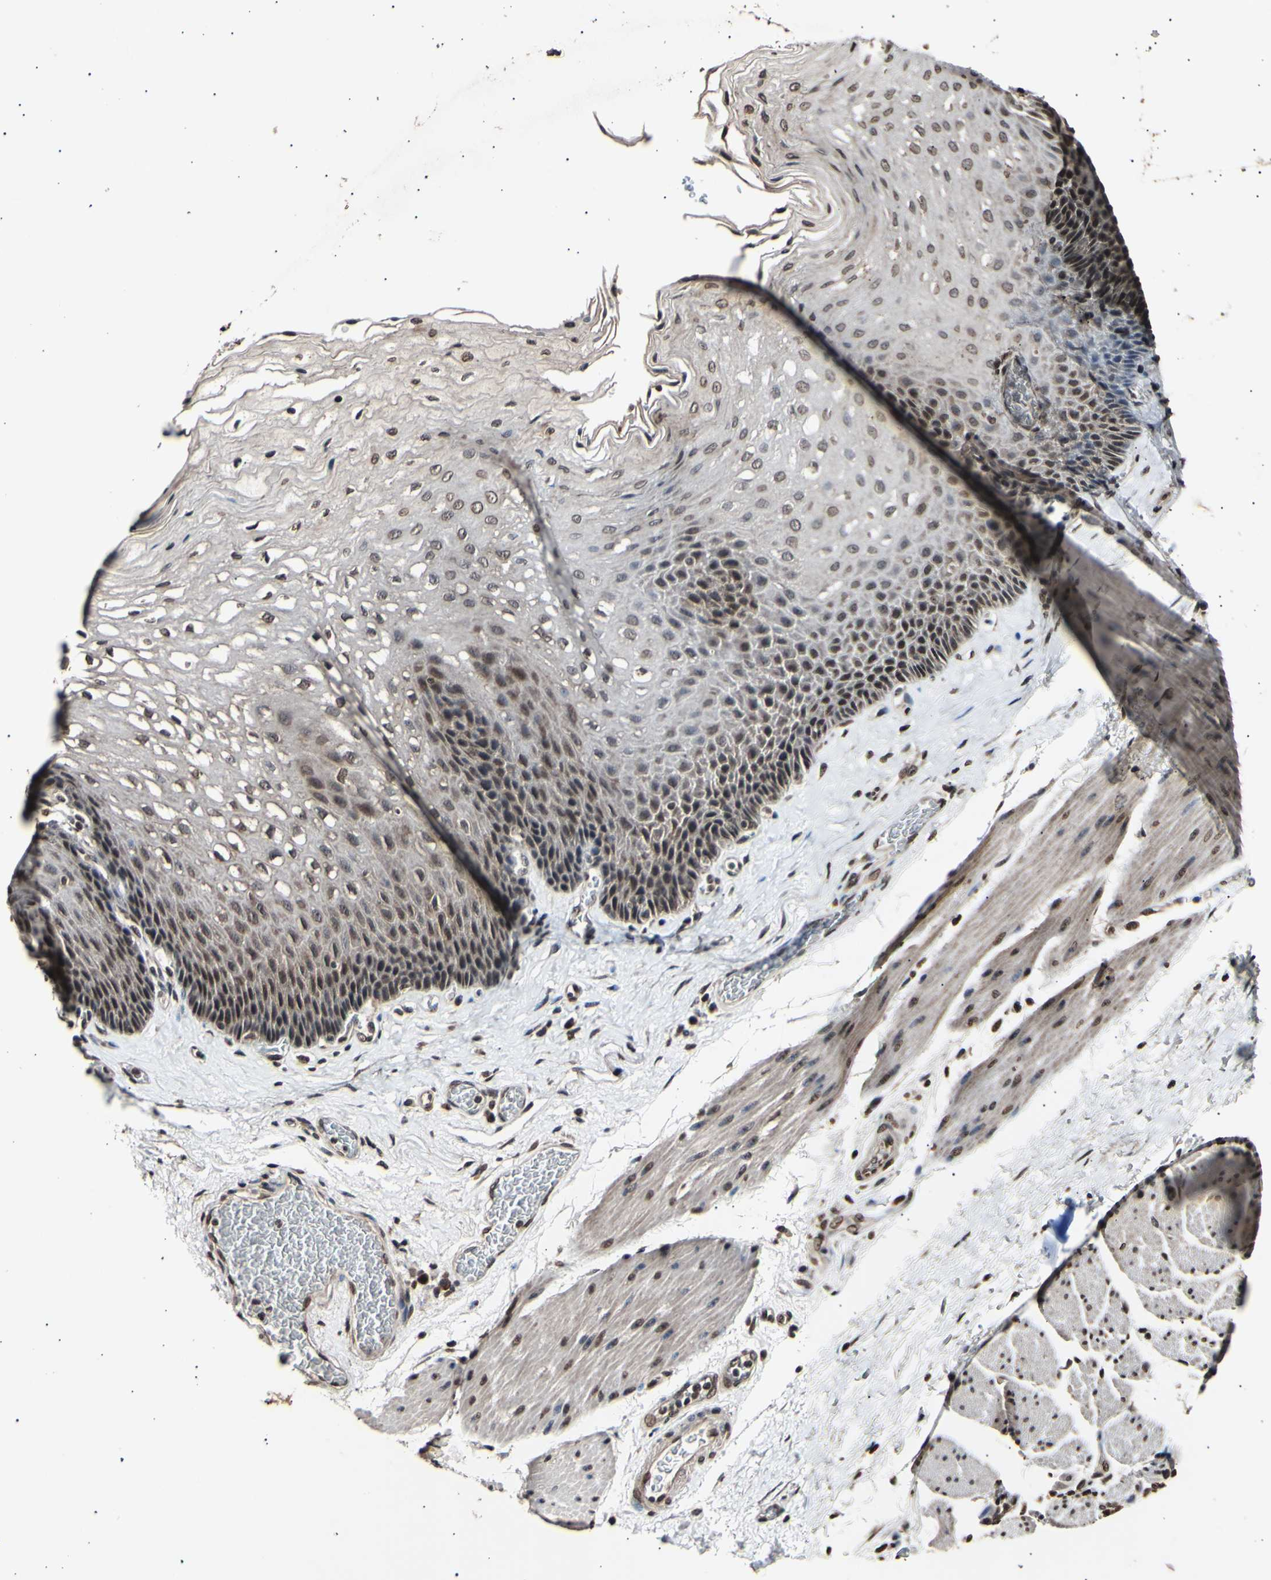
{"staining": {"intensity": "moderate", "quantity": ">75%", "location": "cytoplasmic/membranous,nuclear"}, "tissue": "esophagus", "cell_type": "Squamous epithelial cells", "image_type": "normal", "snomed": [{"axis": "morphology", "description": "Normal tissue, NOS"}, {"axis": "topography", "description": "Esophagus"}], "caption": "DAB immunohistochemical staining of benign esophagus displays moderate cytoplasmic/membranous,nuclear protein staining in approximately >75% of squamous epithelial cells.", "gene": "ANAPC7", "patient": {"sex": "female", "age": 72}}